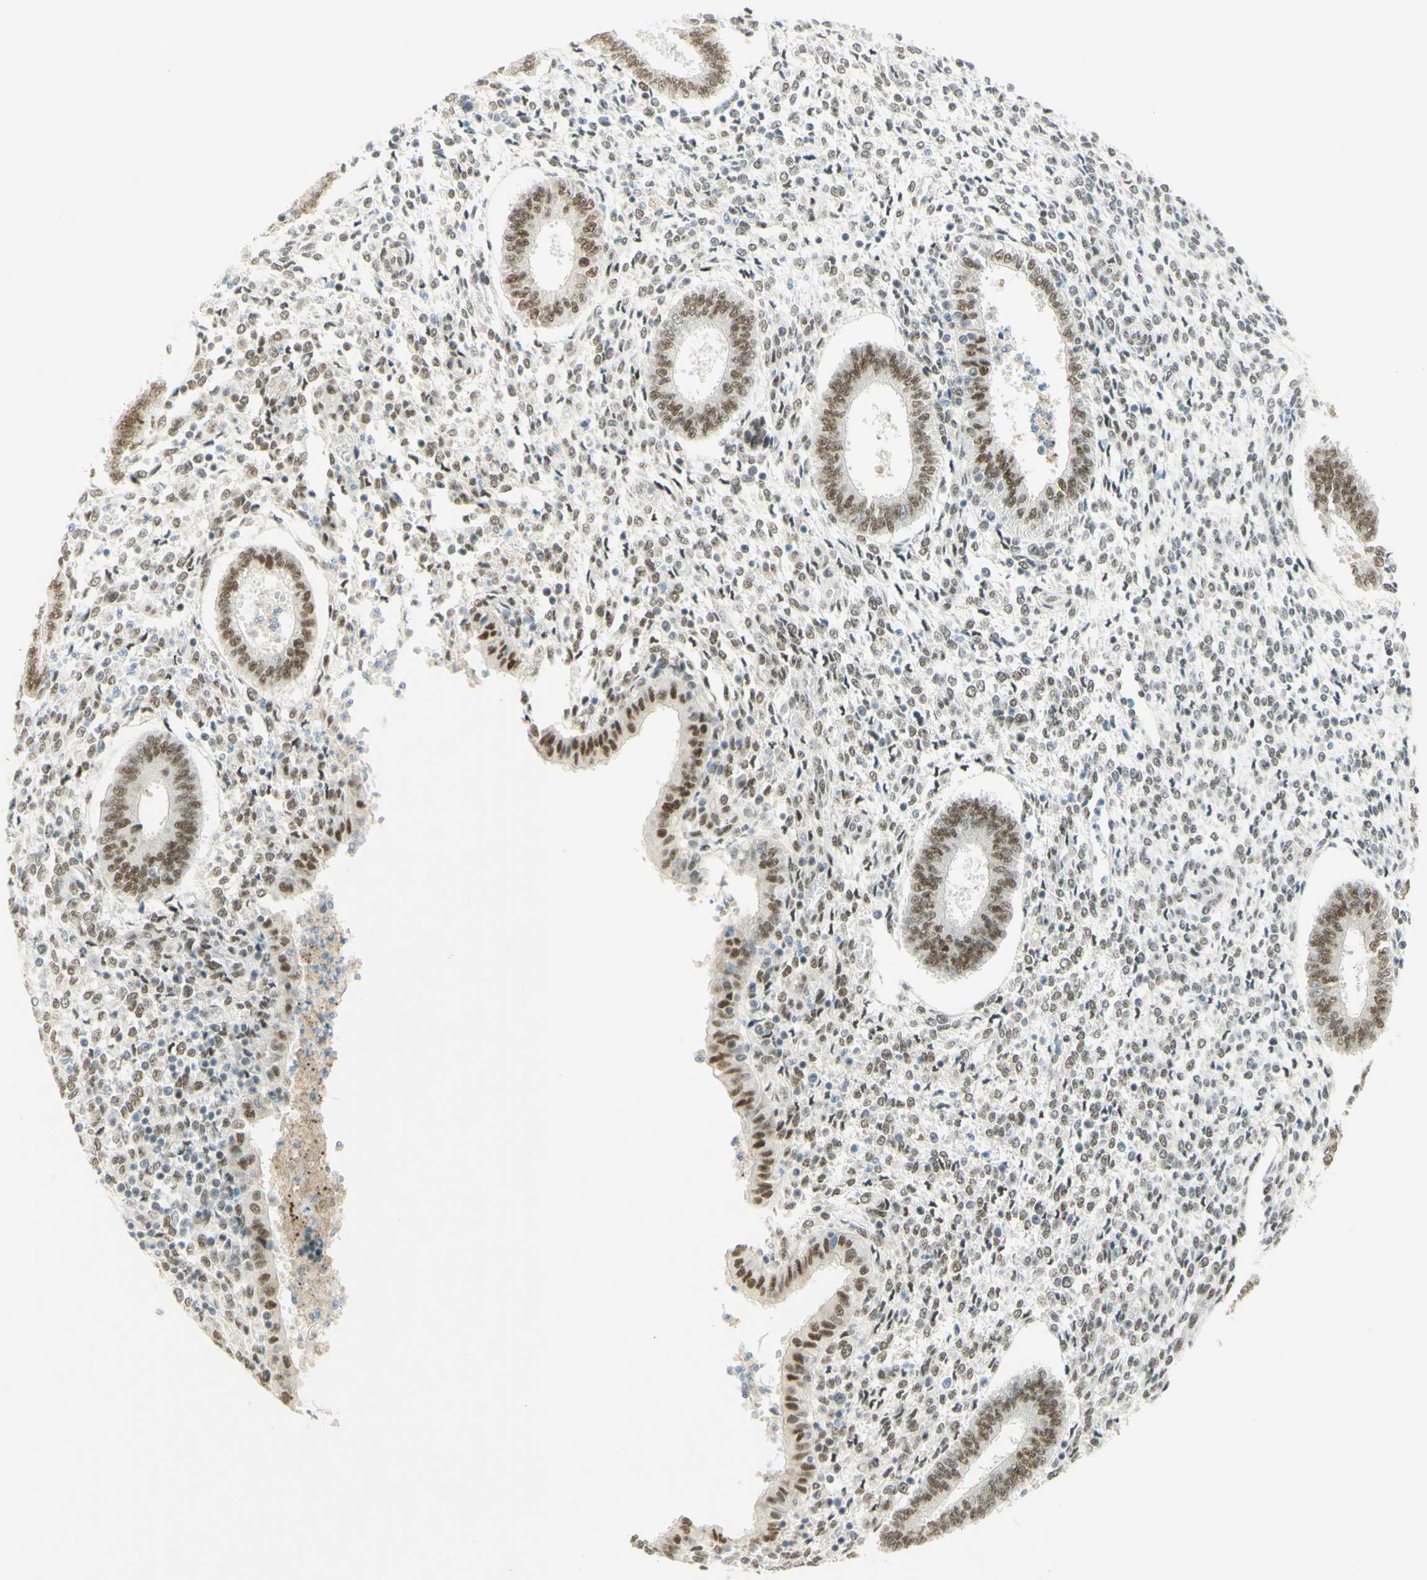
{"staining": {"intensity": "weak", "quantity": ">75%", "location": "nuclear"}, "tissue": "endometrium", "cell_type": "Cells in endometrial stroma", "image_type": "normal", "snomed": [{"axis": "morphology", "description": "Normal tissue, NOS"}, {"axis": "topography", "description": "Endometrium"}], "caption": "About >75% of cells in endometrial stroma in normal human endometrium display weak nuclear protein positivity as visualized by brown immunohistochemical staining.", "gene": "PMS2", "patient": {"sex": "female", "age": 35}}